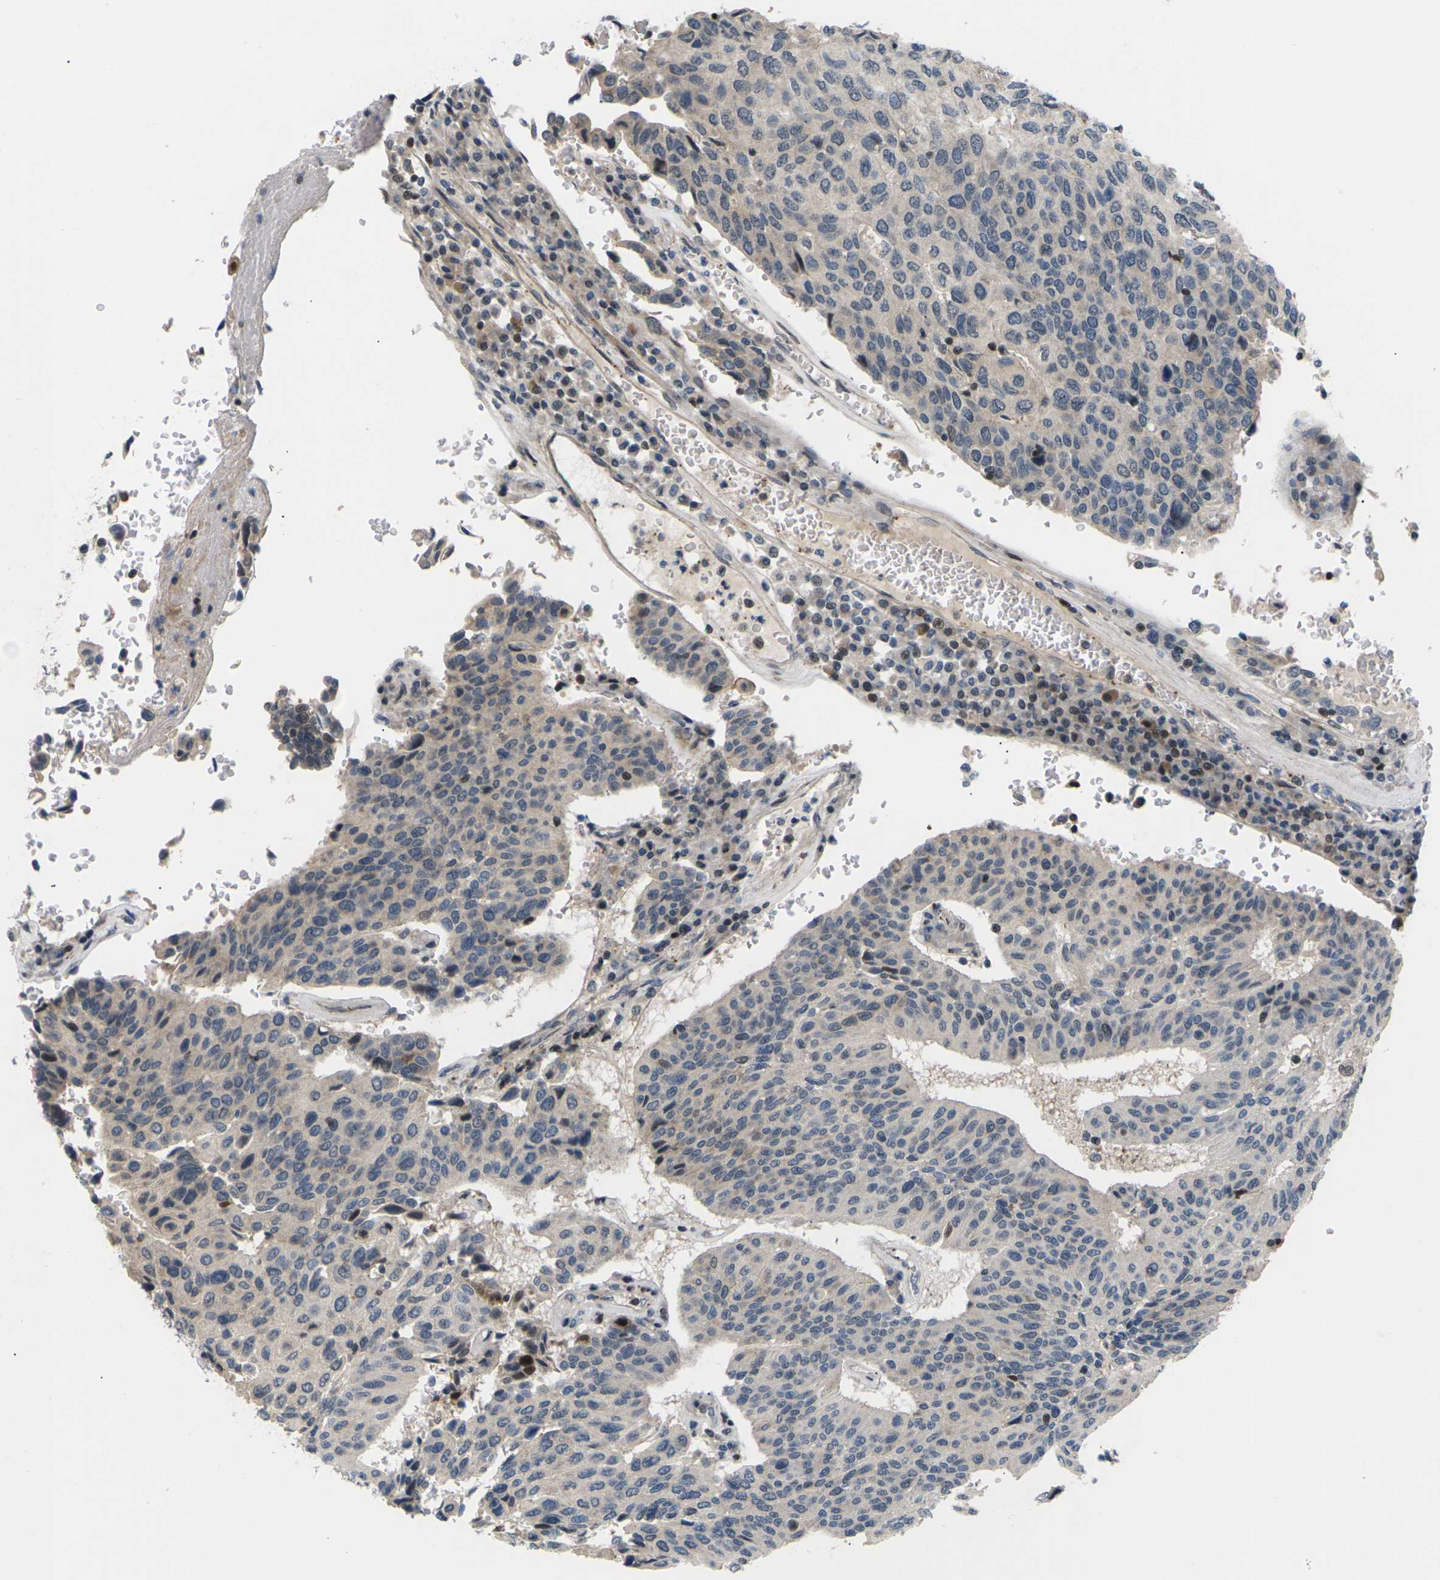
{"staining": {"intensity": "negative", "quantity": "none", "location": "none"}, "tissue": "urothelial cancer", "cell_type": "Tumor cells", "image_type": "cancer", "snomed": [{"axis": "morphology", "description": "Urothelial carcinoma, High grade"}, {"axis": "topography", "description": "Urinary bladder"}], "caption": "Immunohistochemistry image of neoplastic tissue: urothelial cancer stained with DAB (3,3'-diaminobenzidine) demonstrates no significant protein staining in tumor cells.", "gene": "RPS6KA3", "patient": {"sex": "male", "age": 66}}